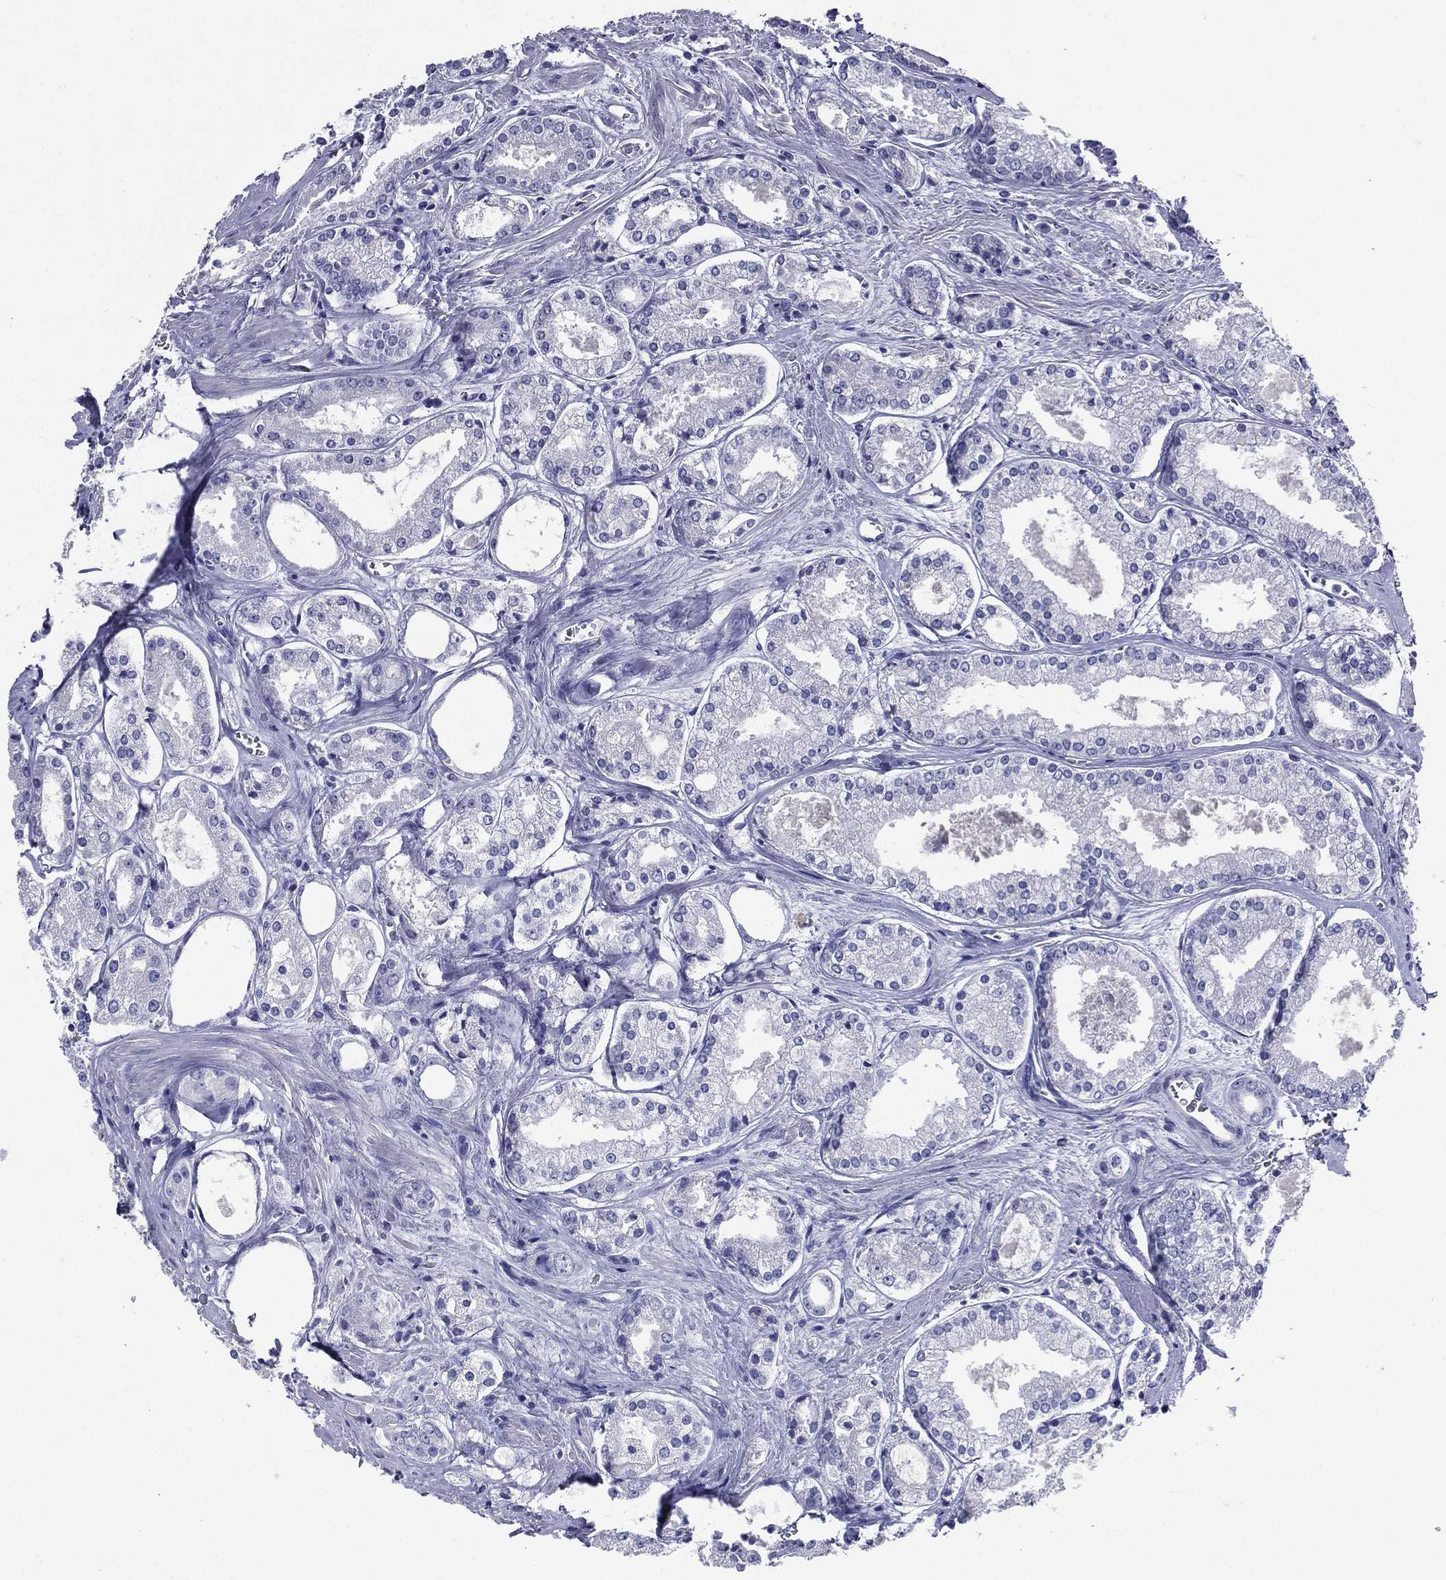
{"staining": {"intensity": "negative", "quantity": "none", "location": "none"}, "tissue": "prostate cancer", "cell_type": "Tumor cells", "image_type": "cancer", "snomed": [{"axis": "morphology", "description": "Adenocarcinoma, NOS"}, {"axis": "topography", "description": "Prostate"}], "caption": "Protein analysis of prostate adenocarcinoma displays no significant staining in tumor cells. (Stains: DAB (3,3'-diaminobenzidine) immunohistochemistry (IHC) with hematoxylin counter stain, Microscopy: brightfield microscopy at high magnification).", "gene": "TGM1", "patient": {"sex": "male", "age": 72}}